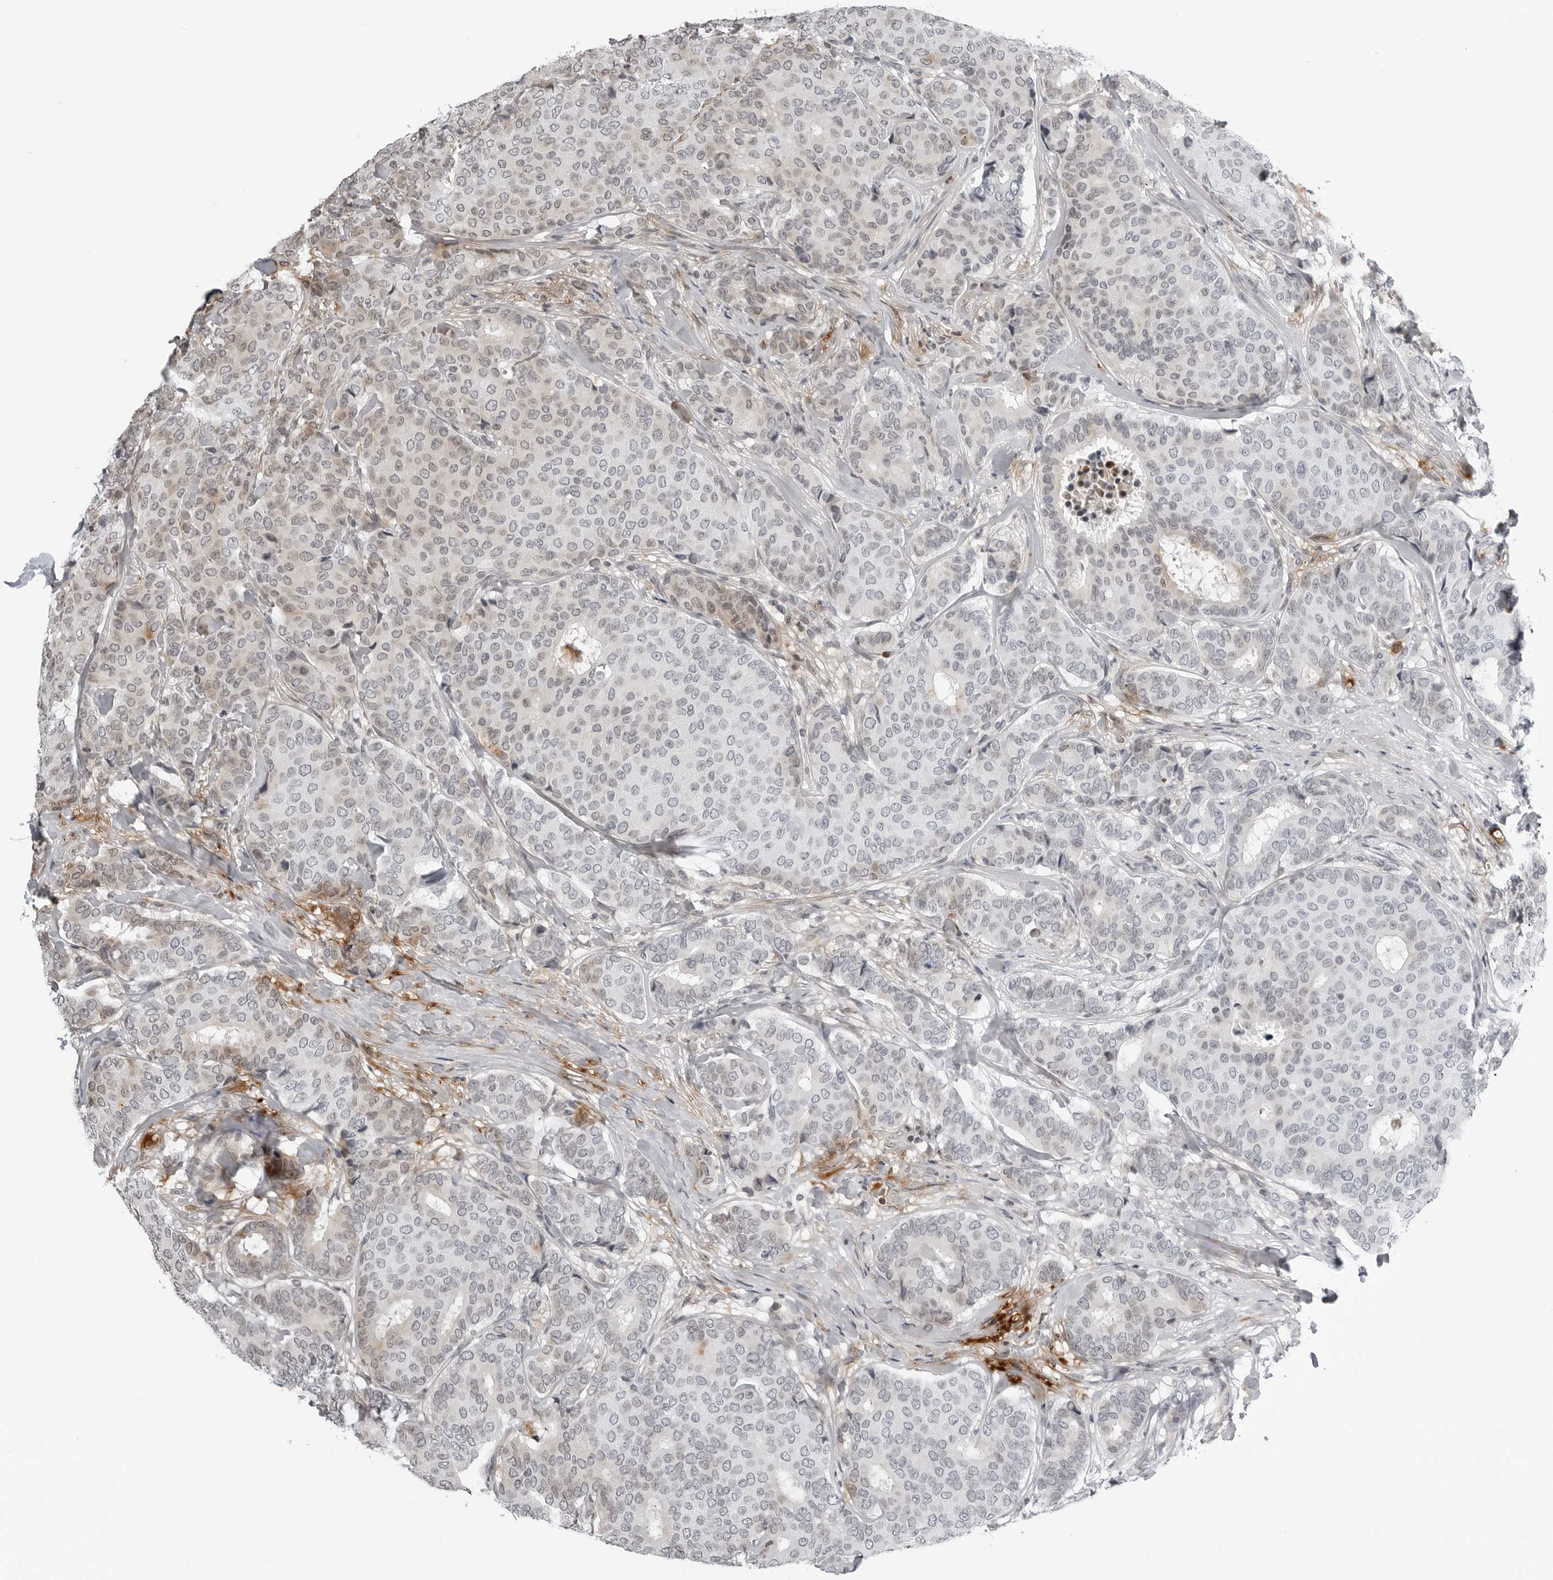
{"staining": {"intensity": "negative", "quantity": "none", "location": "none"}, "tissue": "breast cancer", "cell_type": "Tumor cells", "image_type": "cancer", "snomed": [{"axis": "morphology", "description": "Duct carcinoma"}, {"axis": "topography", "description": "Breast"}], "caption": "Photomicrograph shows no protein positivity in tumor cells of breast cancer (infiltrating ductal carcinoma) tissue.", "gene": "CXCR5", "patient": {"sex": "female", "age": 75}}